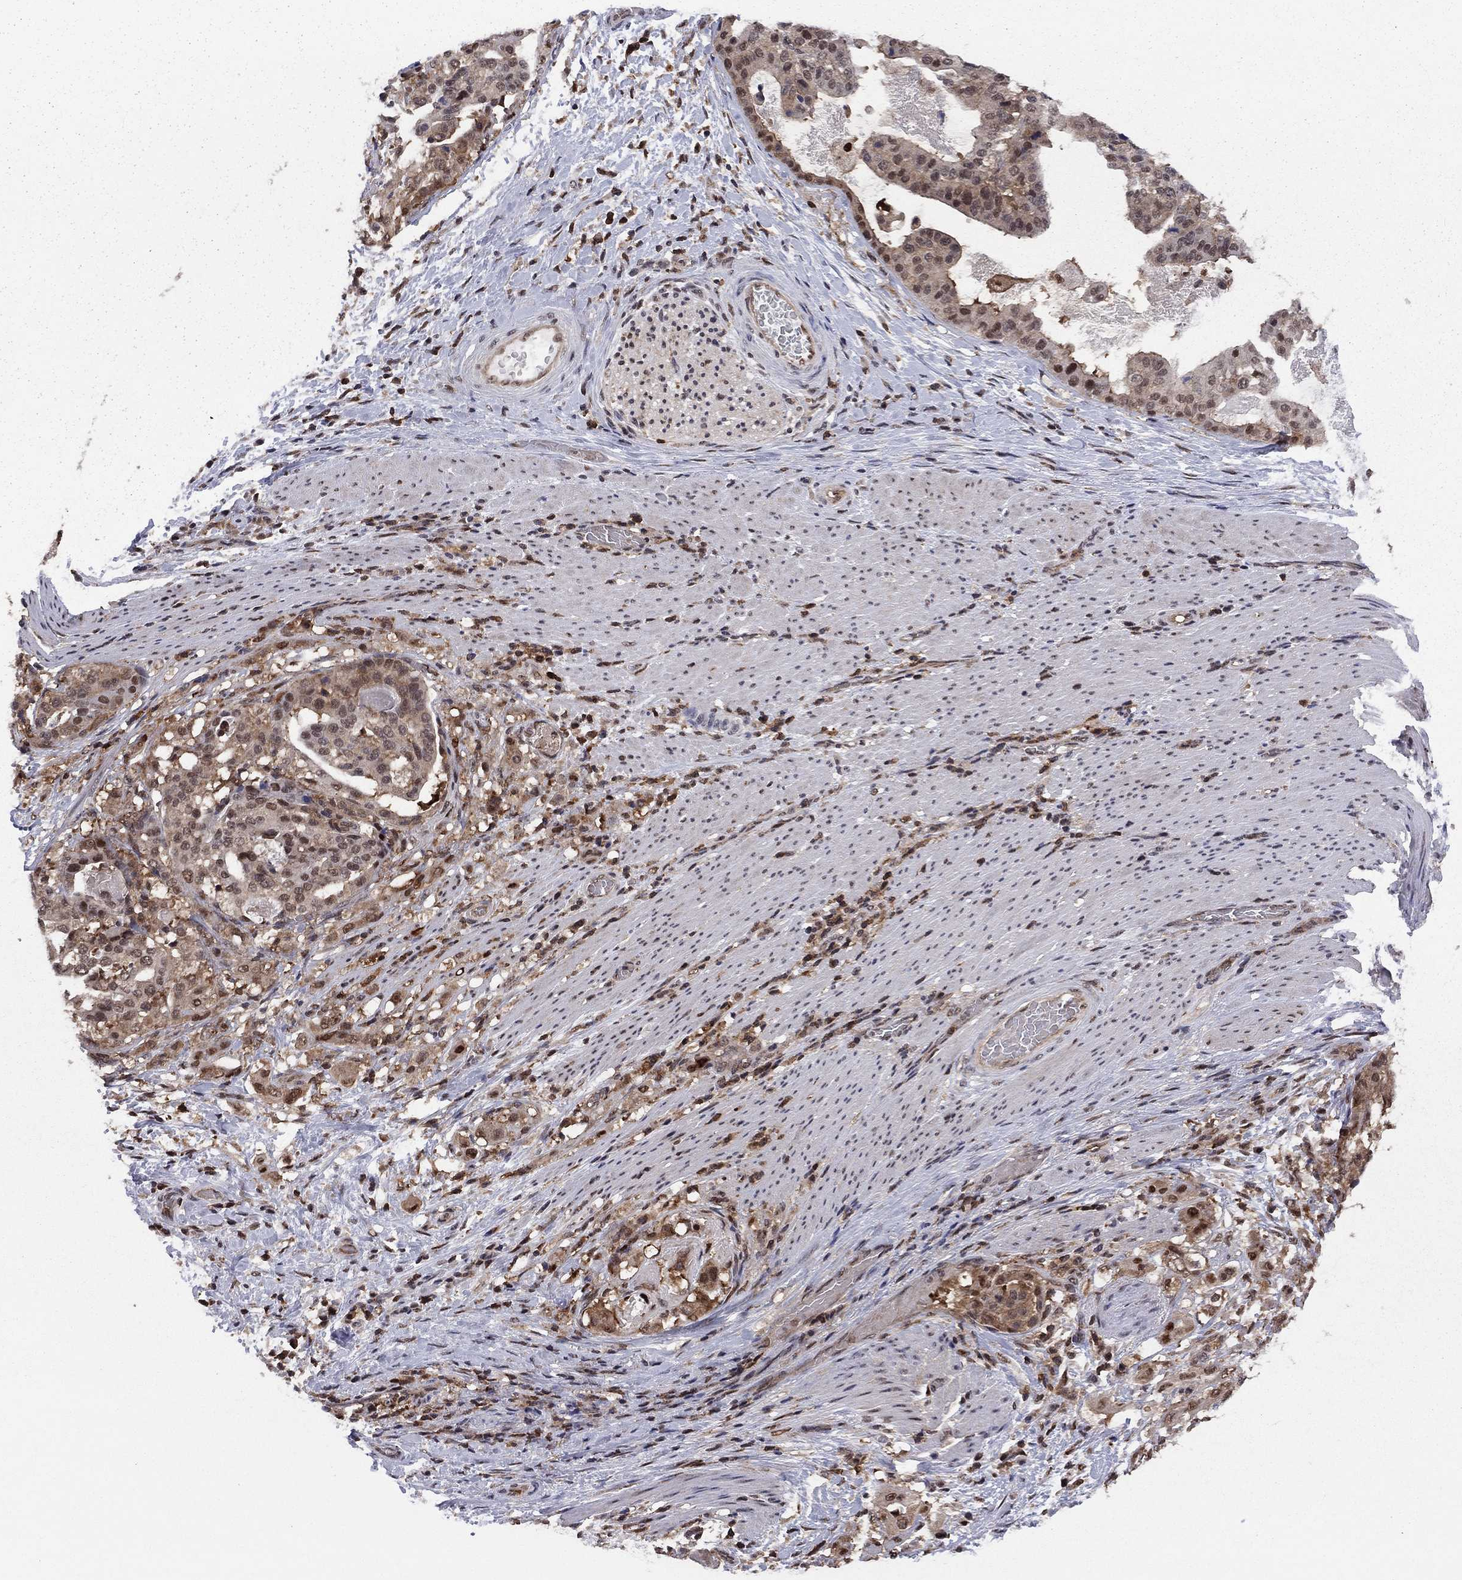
{"staining": {"intensity": "strong", "quantity": "<25%", "location": "nuclear"}, "tissue": "stomach cancer", "cell_type": "Tumor cells", "image_type": "cancer", "snomed": [{"axis": "morphology", "description": "Adenocarcinoma, NOS"}, {"axis": "topography", "description": "Stomach"}], "caption": "Stomach cancer (adenocarcinoma) stained with IHC displays strong nuclear expression in approximately <25% of tumor cells.", "gene": "PSMD2", "patient": {"sex": "male", "age": 48}}